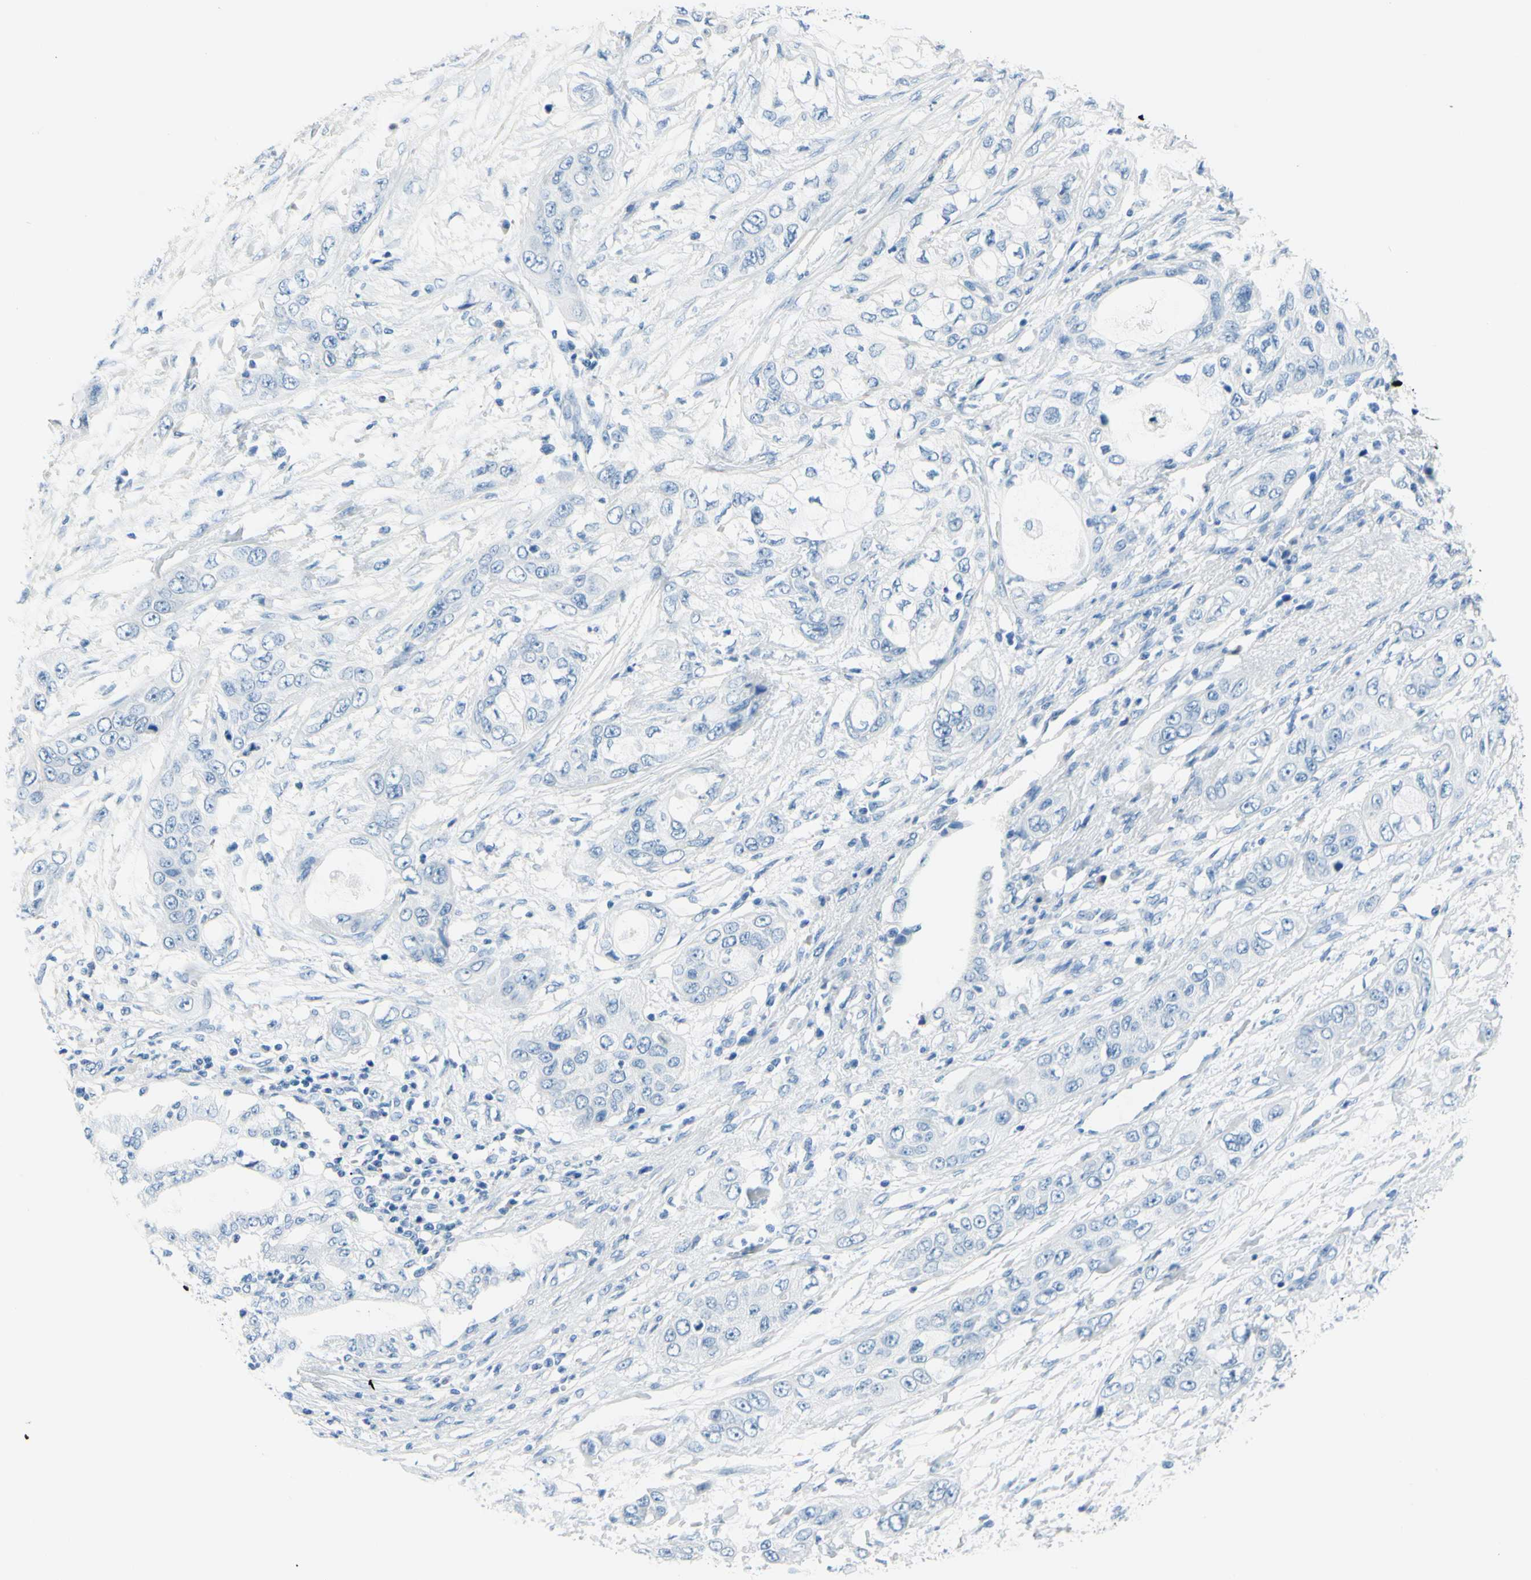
{"staining": {"intensity": "negative", "quantity": "none", "location": "none"}, "tissue": "pancreatic cancer", "cell_type": "Tumor cells", "image_type": "cancer", "snomed": [{"axis": "morphology", "description": "Adenocarcinoma, NOS"}, {"axis": "topography", "description": "Pancreas"}], "caption": "An immunohistochemistry (IHC) micrograph of pancreatic adenocarcinoma is shown. There is no staining in tumor cells of pancreatic adenocarcinoma. (DAB (3,3'-diaminobenzidine) immunohistochemistry with hematoxylin counter stain).", "gene": "DCT", "patient": {"sex": "female", "age": 70}}